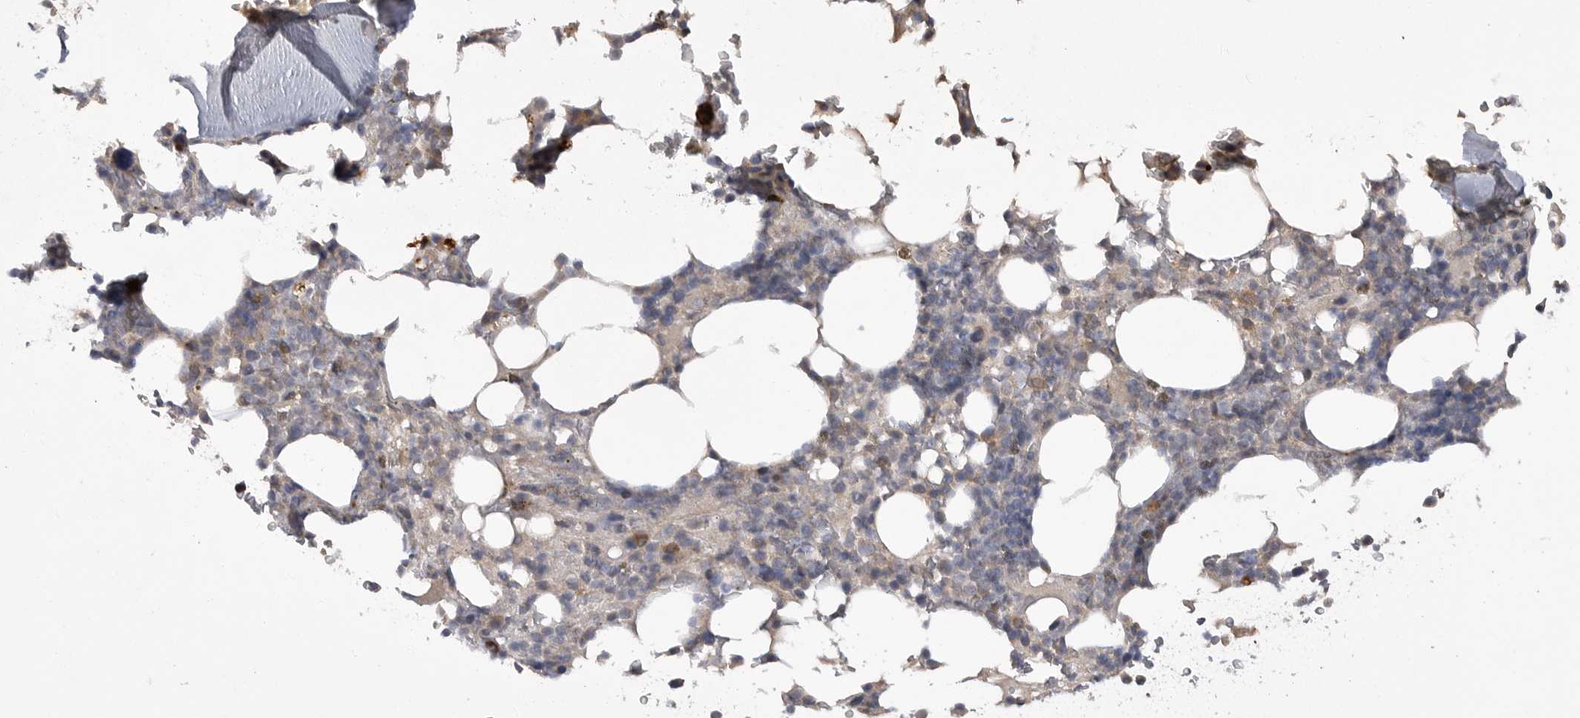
{"staining": {"intensity": "weak", "quantity": "<25%", "location": "cytoplasmic/membranous"}, "tissue": "bone marrow", "cell_type": "Hematopoietic cells", "image_type": "normal", "snomed": [{"axis": "morphology", "description": "Normal tissue, NOS"}, {"axis": "topography", "description": "Bone marrow"}], "caption": "Immunohistochemistry image of normal human bone marrow stained for a protein (brown), which shows no staining in hematopoietic cells. The staining was performed using DAB (3,3'-diaminobenzidine) to visualize the protein expression in brown, while the nuclei were stained in blue with hematoxylin (Magnification: 20x).", "gene": "DHDDS", "patient": {"sex": "male", "age": 58}}